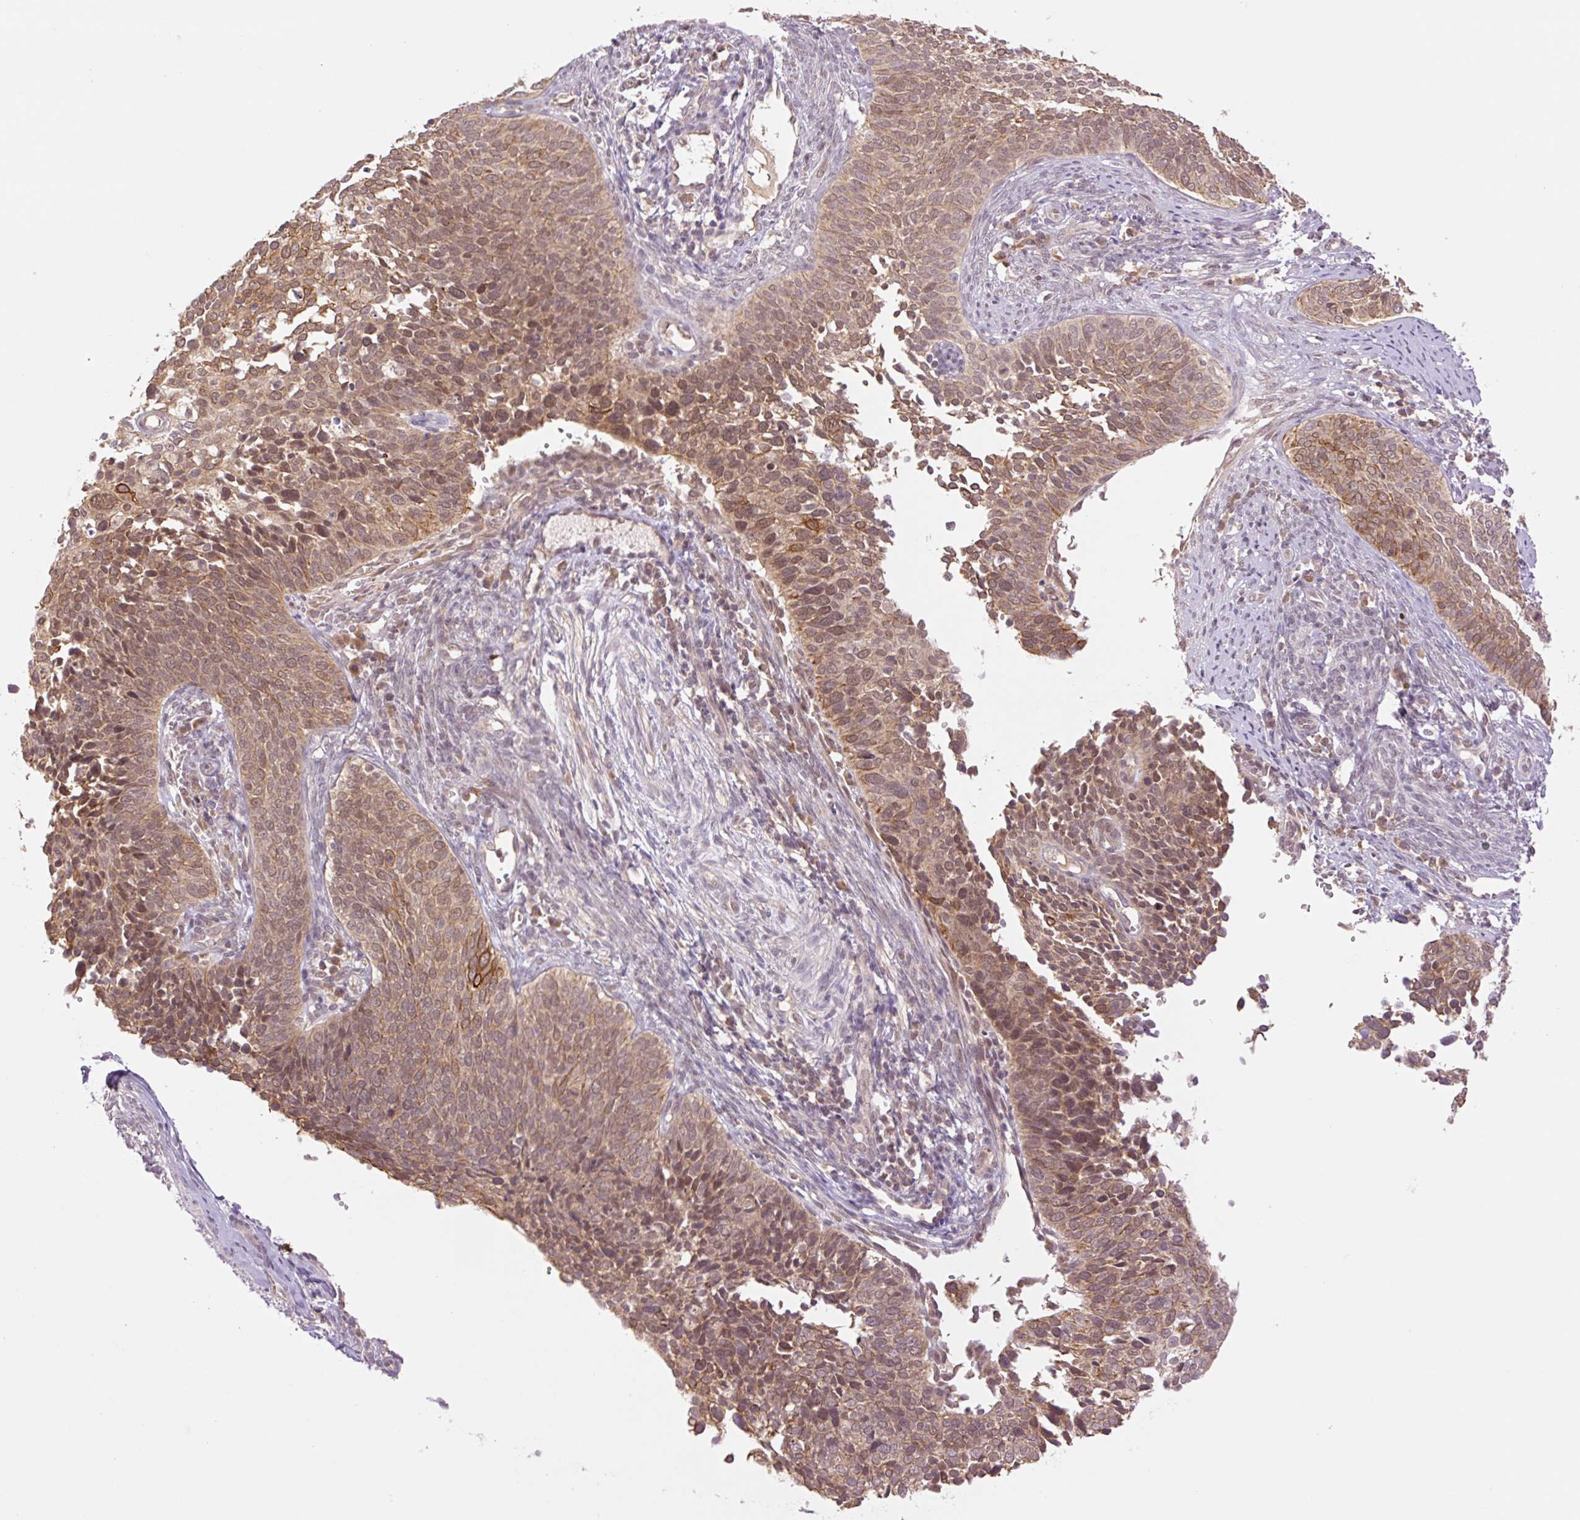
{"staining": {"intensity": "strong", "quantity": "25%-75%", "location": "cytoplasmic/membranous"}, "tissue": "cervical cancer", "cell_type": "Tumor cells", "image_type": "cancer", "snomed": [{"axis": "morphology", "description": "Squamous cell carcinoma, NOS"}, {"axis": "topography", "description": "Cervix"}], "caption": "Immunohistochemical staining of human cervical cancer shows high levels of strong cytoplasmic/membranous protein expression in approximately 25%-75% of tumor cells. The protein is stained brown, and the nuclei are stained in blue (DAB (3,3'-diaminobenzidine) IHC with brightfield microscopy, high magnification).", "gene": "YJU2B", "patient": {"sex": "female", "age": 34}}